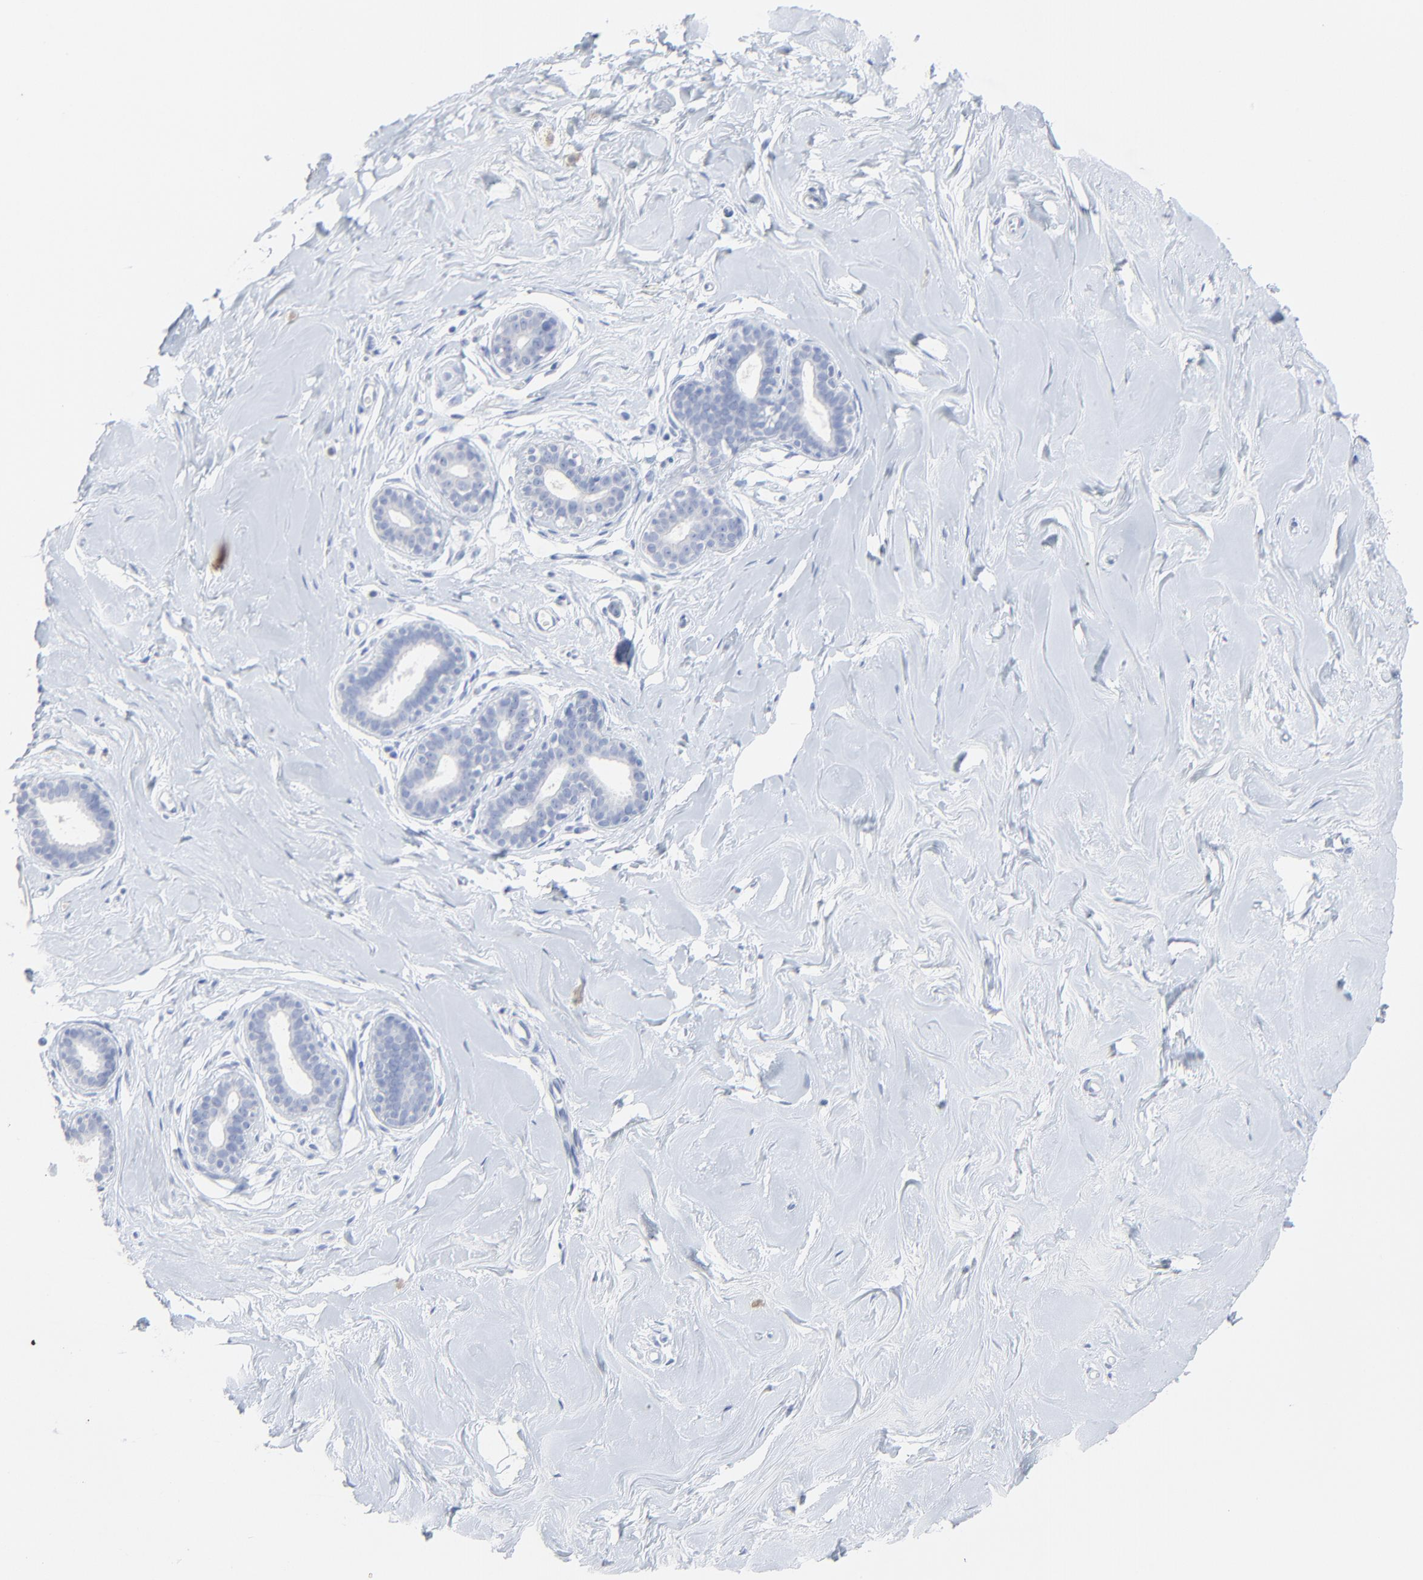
{"staining": {"intensity": "negative", "quantity": "none", "location": "none"}, "tissue": "breast", "cell_type": "Glandular cells", "image_type": "normal", "snomed": [{"axis": "morphology", "description": "Normal tissue, NOS"}, {"axis": "topography", "description": "Breast"}], "caption": "Glandular cells are negative for protein expression in benign human breast. The staining is performed using DAB (3,3'-diaminobenzidine) brown chromogen with nuclei counter-stained in using hematoxylin.", "gene": "LCN2", "patient": {"sex": "female", "age": 23}}